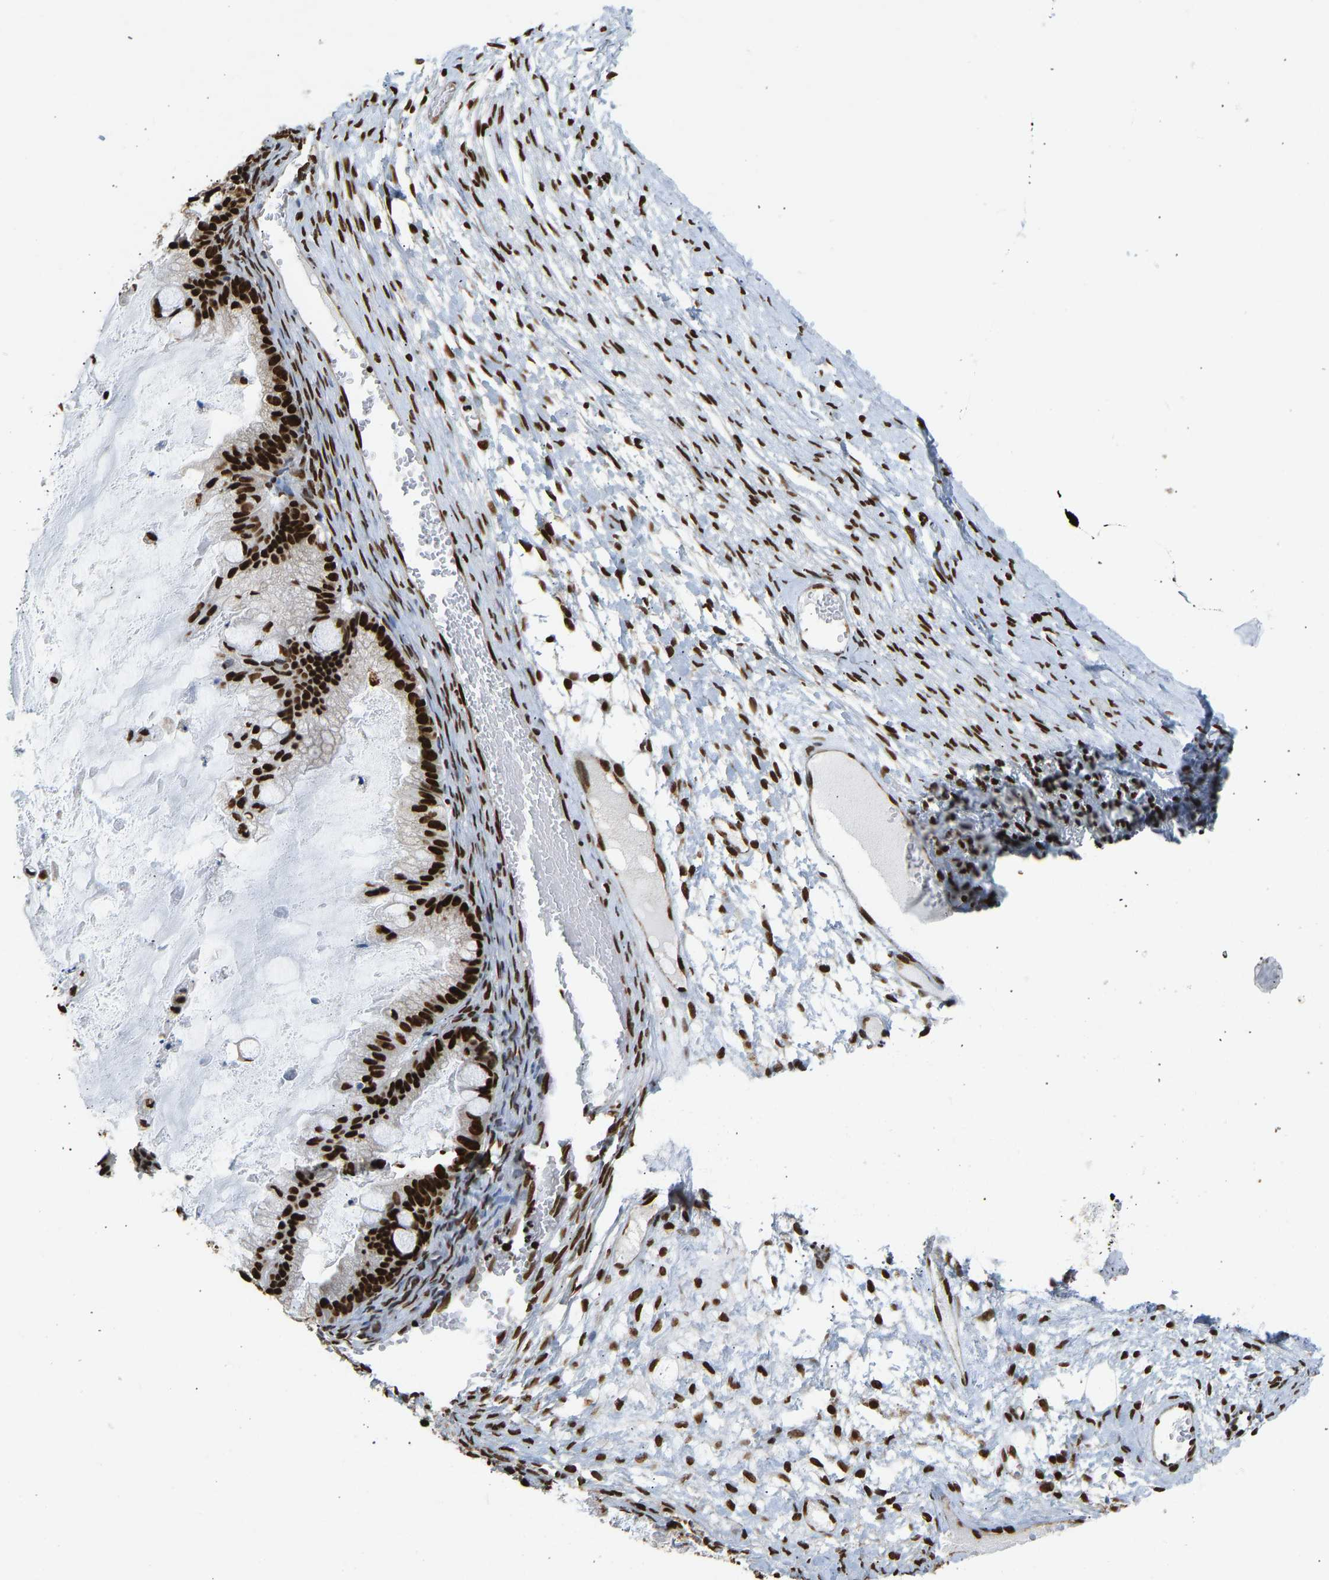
{"staining": {"intensity": "strong", "quantity": ">75%", "location": "nuclear"}, "tissue": "ovarian cancer", "cell_type": "Tumor cells", "image_type": "cancer", "snomed": [{"axis": "morphology", "description": "Cystadenocarcinoma, mucinous, NOS"}, {"axis": "topography", "description": "Ovary"}], "caption": "Mucinous cystadenocarcinoma (ovarian) stained for a protein (brown) reveals strong nuclear positive positivity in approximately >75% of tumor cells.", "gene": "ZSCAN20", "patient": {"sex": "female", "age": 57}}